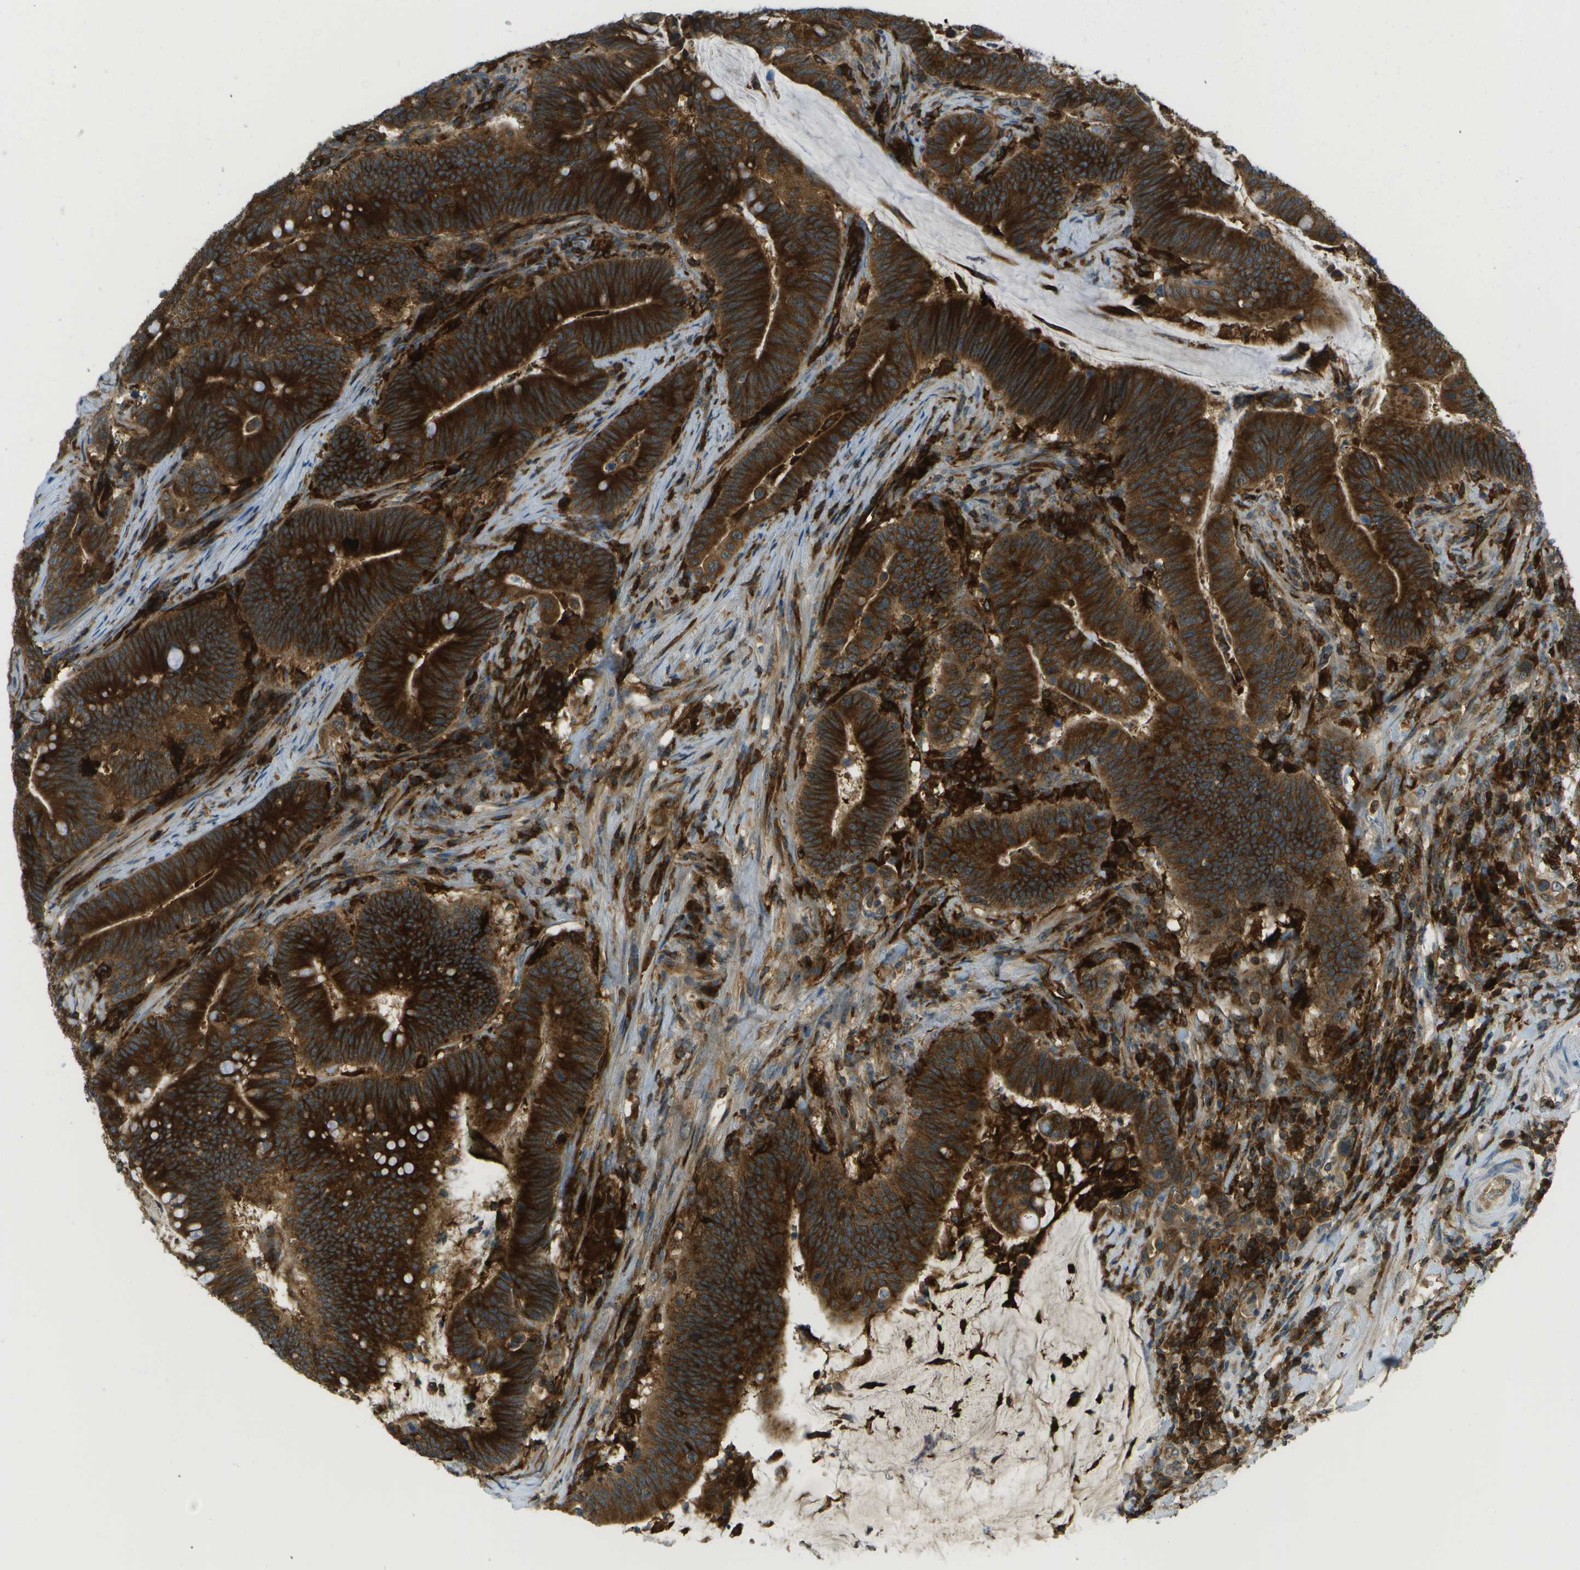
{"staining": {"intensity": "strong", "quantity": "25%-75%", "location": "cytoplasmic/membranous"}, "tissue": "colorectal cancer", "cell_type": "Tumor cells", "image_type": "cancer", "snomed": [{"axis": "morphology", "description": "Normal tissue, NOS"}, {"axis": "morphology", "description": "Adenocarcinoma, NOS"}, {"axis": "topography", "description": "Colon"}], "caption": "About 25%-75% of tumor cells in human adenocarcinoma (colorectal) display strong cytoplasmic/membranous protein expression as visualized by brown immunohistochemical staining.", "gene": "TMTC1", "patient": {"sex": "female", "age": 66}}